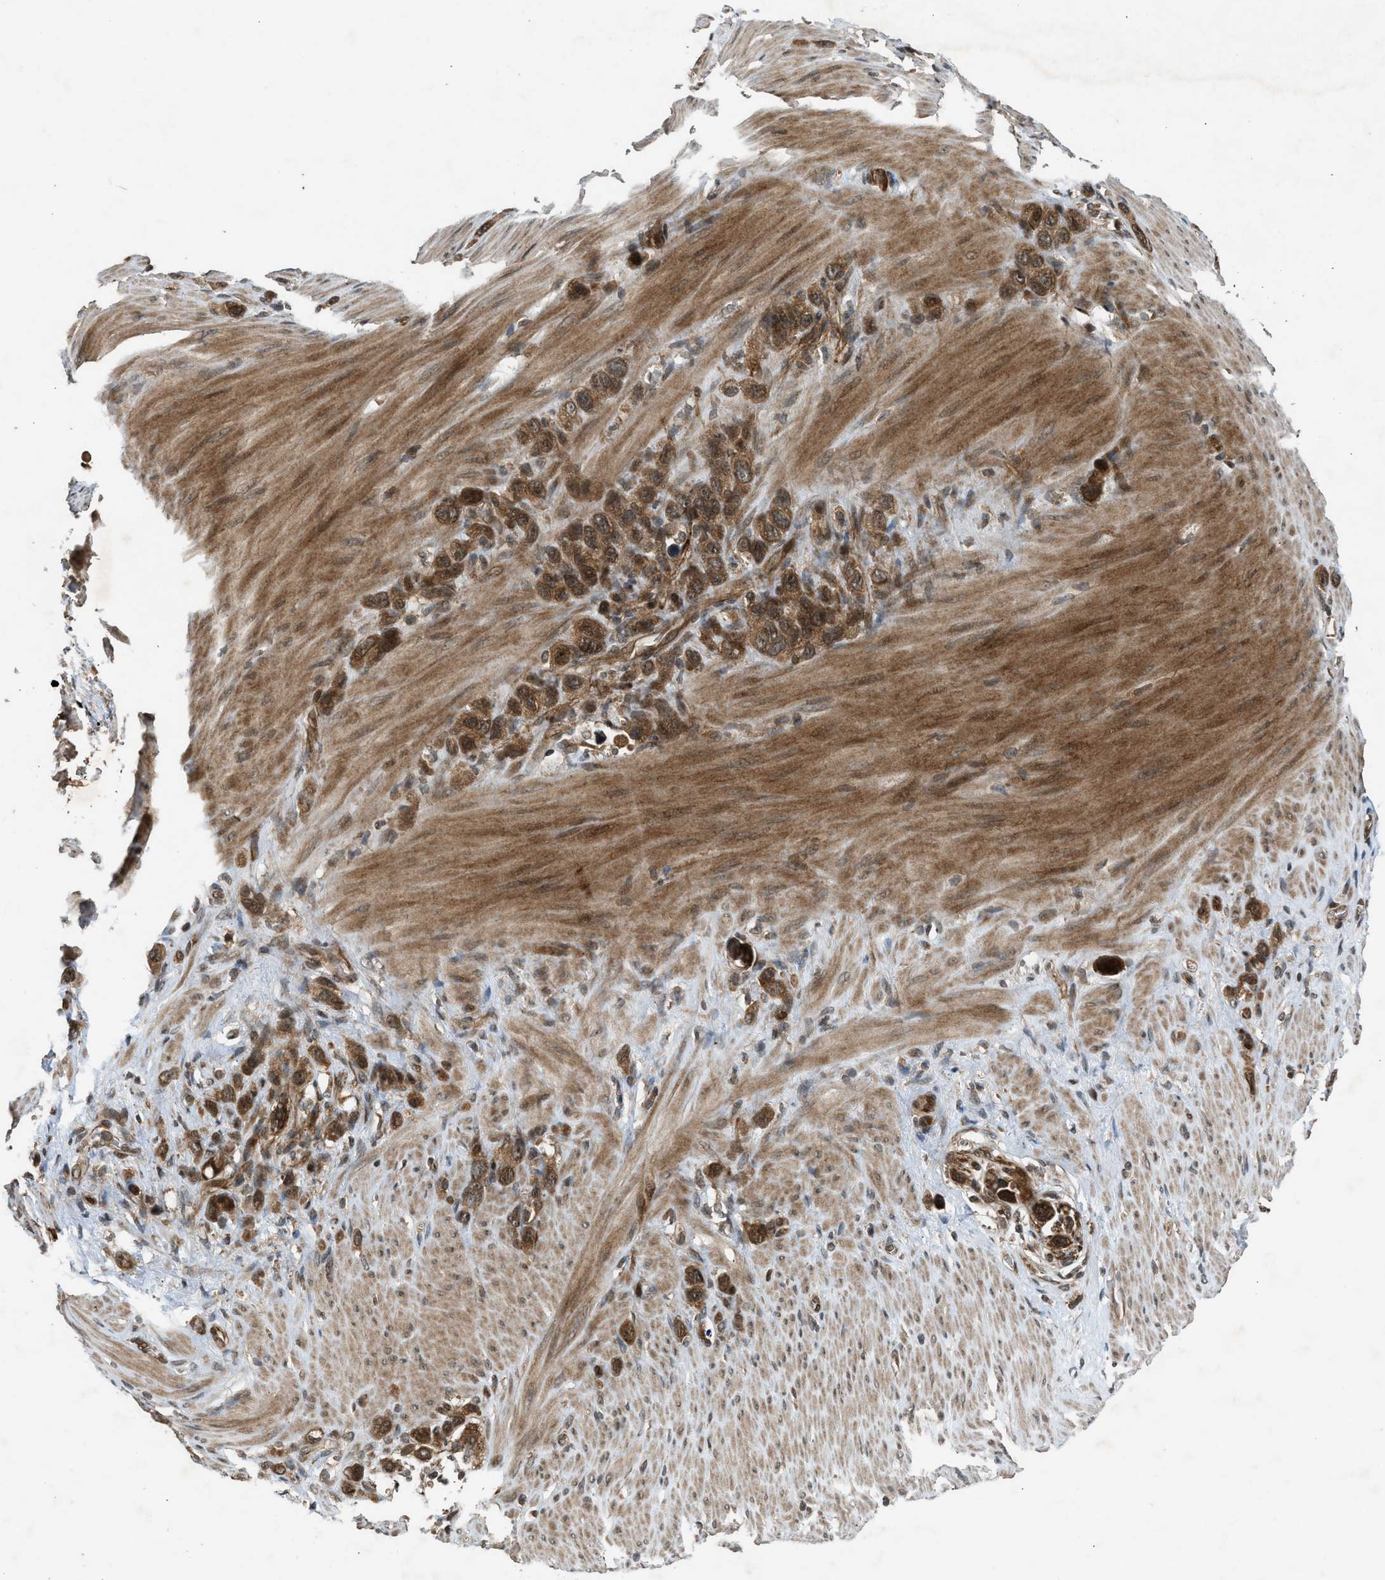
{"staining": {"intensity": "strong", "quantity": ">75%", "location": "cytoplasmic/membranous"}, "tissue": "stomach cancer", "cell_type": "Tumor cells", "image_type": "cancer", "snomed": [{"axis": "morphology", "description": "Adenocarcinoma, NOS"}, {"axis": "morphology", "description": "Adenocarcinoma, High grade"}, {"axis": "topography", "description": "Stomach, upper"}, {"axis": "topography", "description": "Stomach, lower"}], "caption": "Human stomach cancer stained with a protein marker exhibits strong staining in tumor cells.", "gene": "TXNL1", "patient": {"sex": "female", "age": 65}}